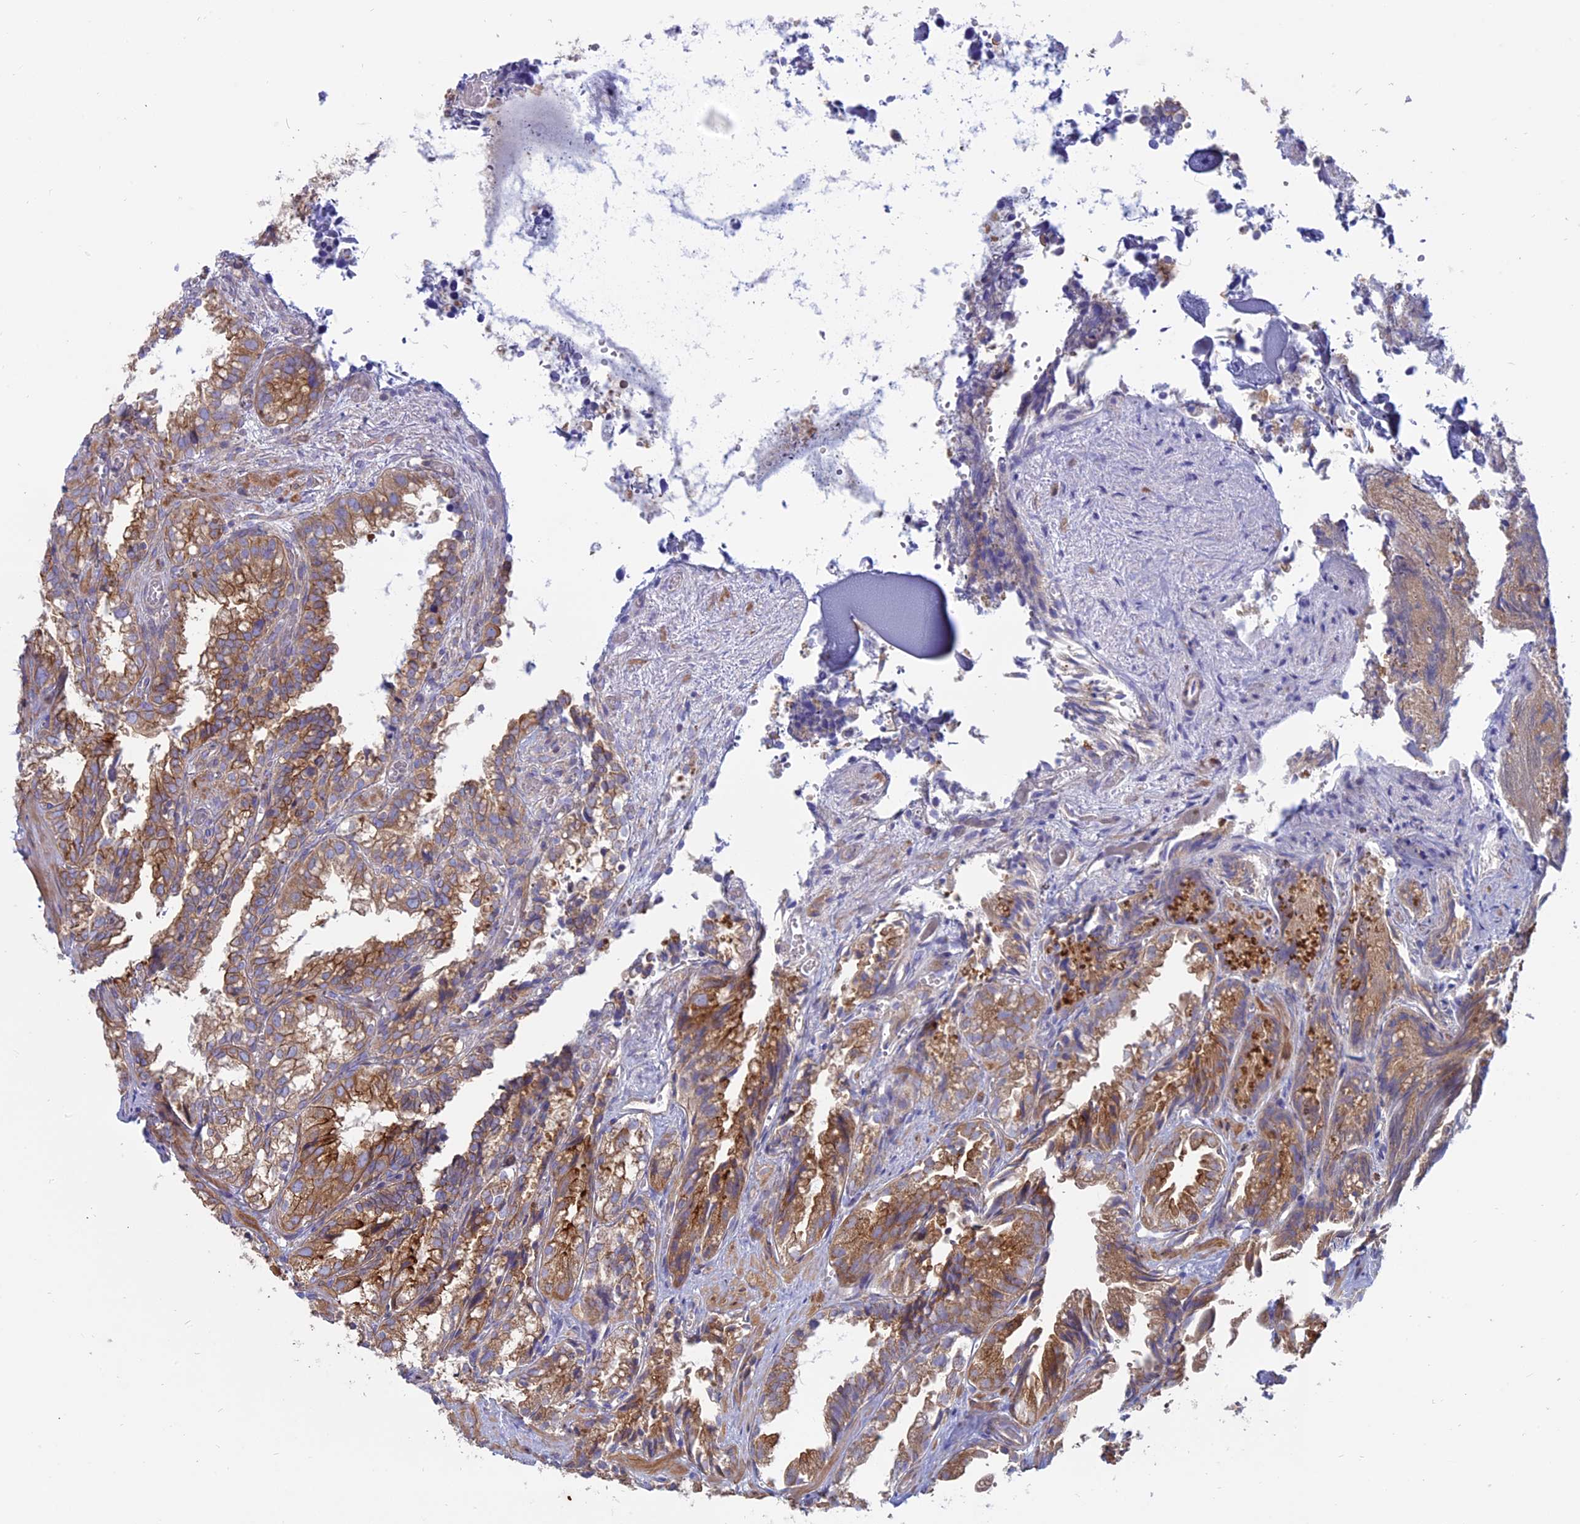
{"staining": {"intensity": "strong", "quantity": ">75%", "location": "cytoplasmic/membranous"}, "tissue": "seminal vesicle", "cell_type": "Glandular cells", "image_type": "normal", "snomed": [{"axis": "morphology", "description": "Normal tissue, NOS"}, {"axis": "topography", "description": "Prostate"}, {"axis": "topography", "description": "Seminal veicle"}], "caption": "This micrograph reveals benign seminal vesicle stained with IHC to label a protein in brown. The cytoplasmic/membranous of glandular cells show strong positivity for the protein. Nuclei are counter-stained blue.", "gene": "MYO5B", "patient": {"sex": "male", "age": 51}}